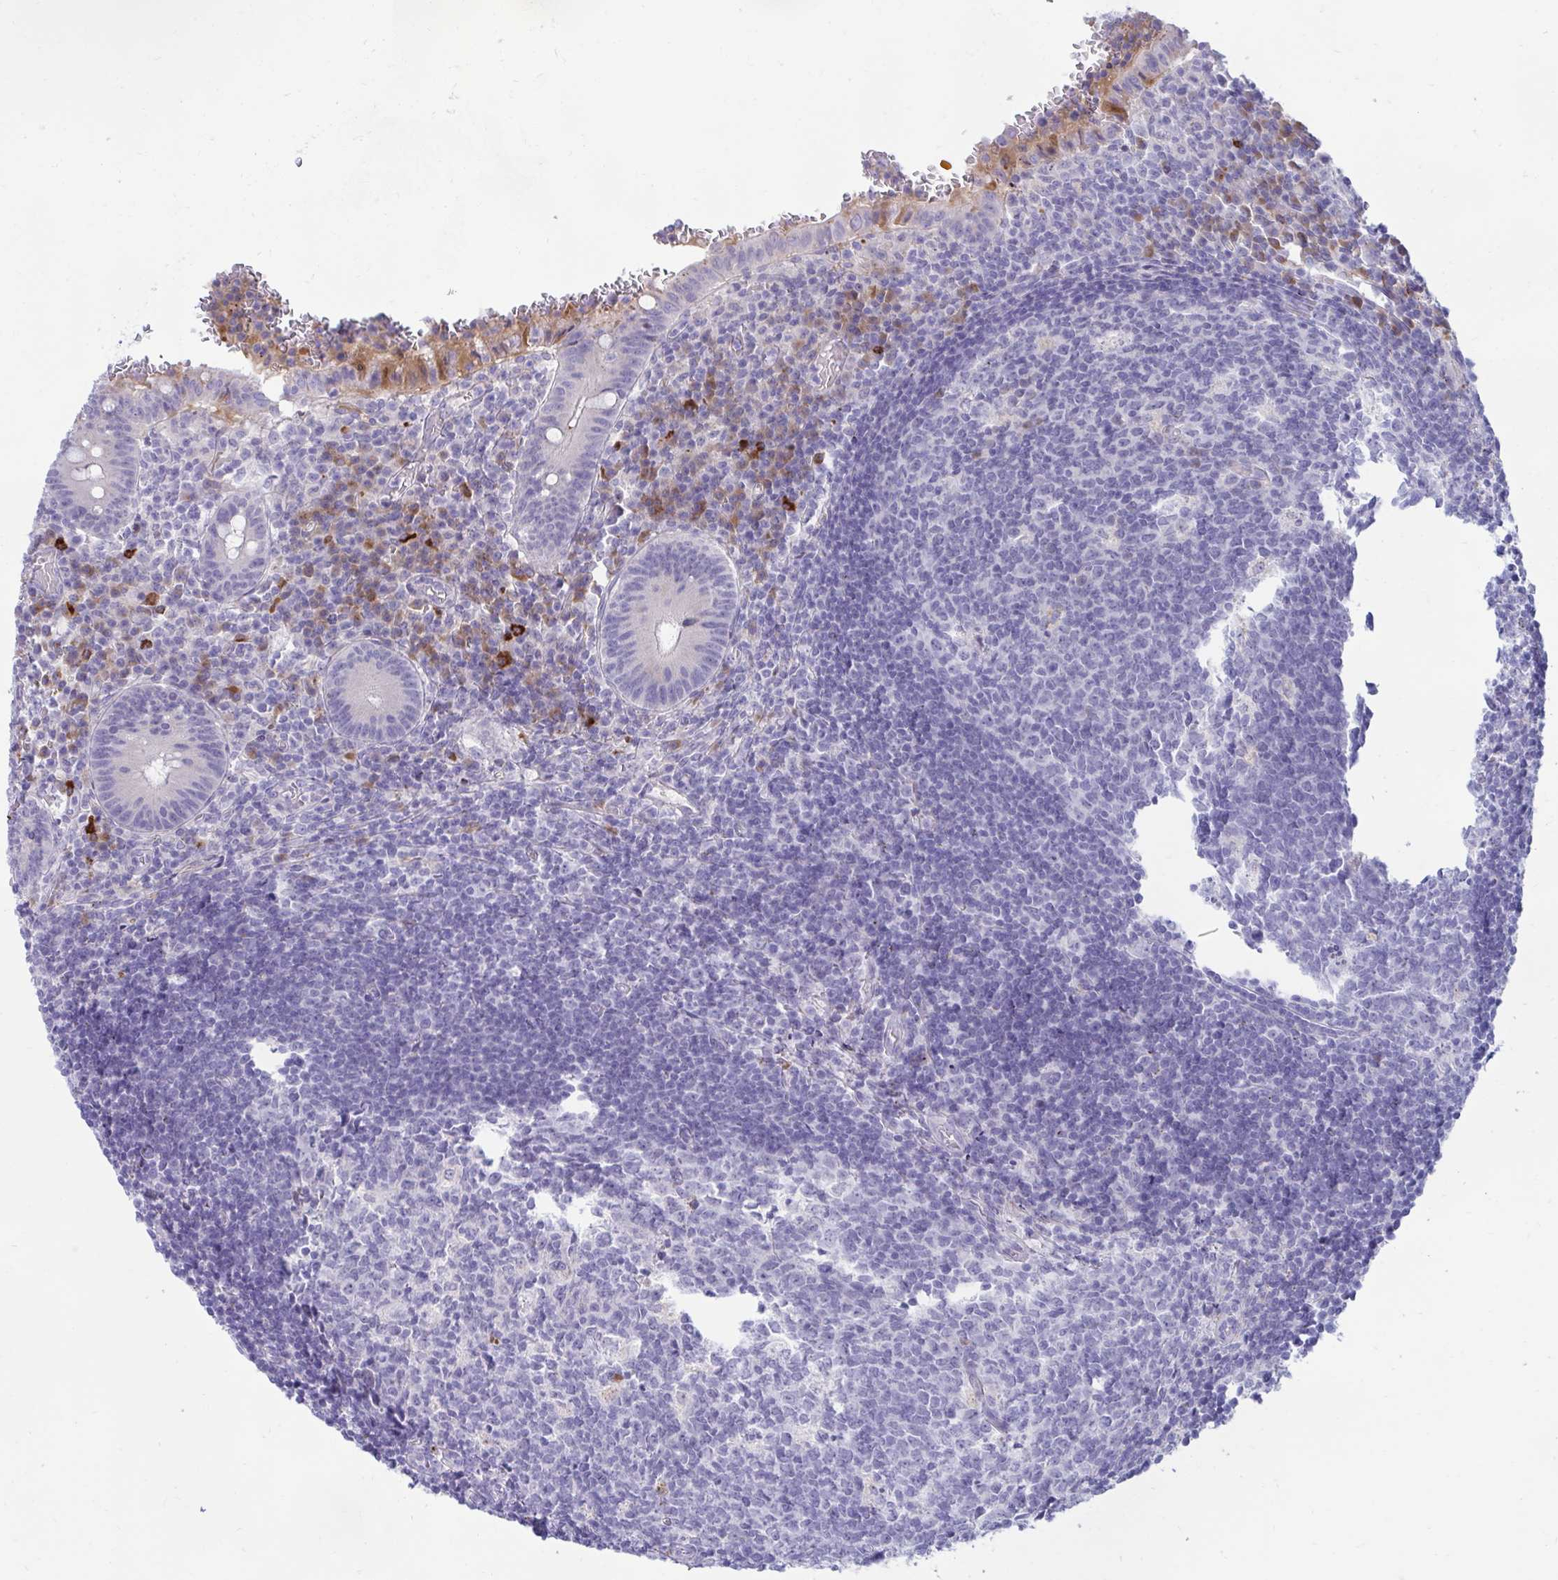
{"staining": {"intensity": "weak", "quantity": "<25%", "location": "cytoplasmic/membranous"}, "tissue": "appendix", "cell_type": "Glandular cells", "image_type": "normal", "snomed": [{"axis": "morphology", "description": "Normal tissue, NOS"}, {"axis": "topography", "description": "Appendix"}], "caption": "Human appendix stained for a protein using immunohistochemistry shows no expression in glandular cells.", "gene": "FAM219B", "patient": {"sex": "male", "age": 18}}